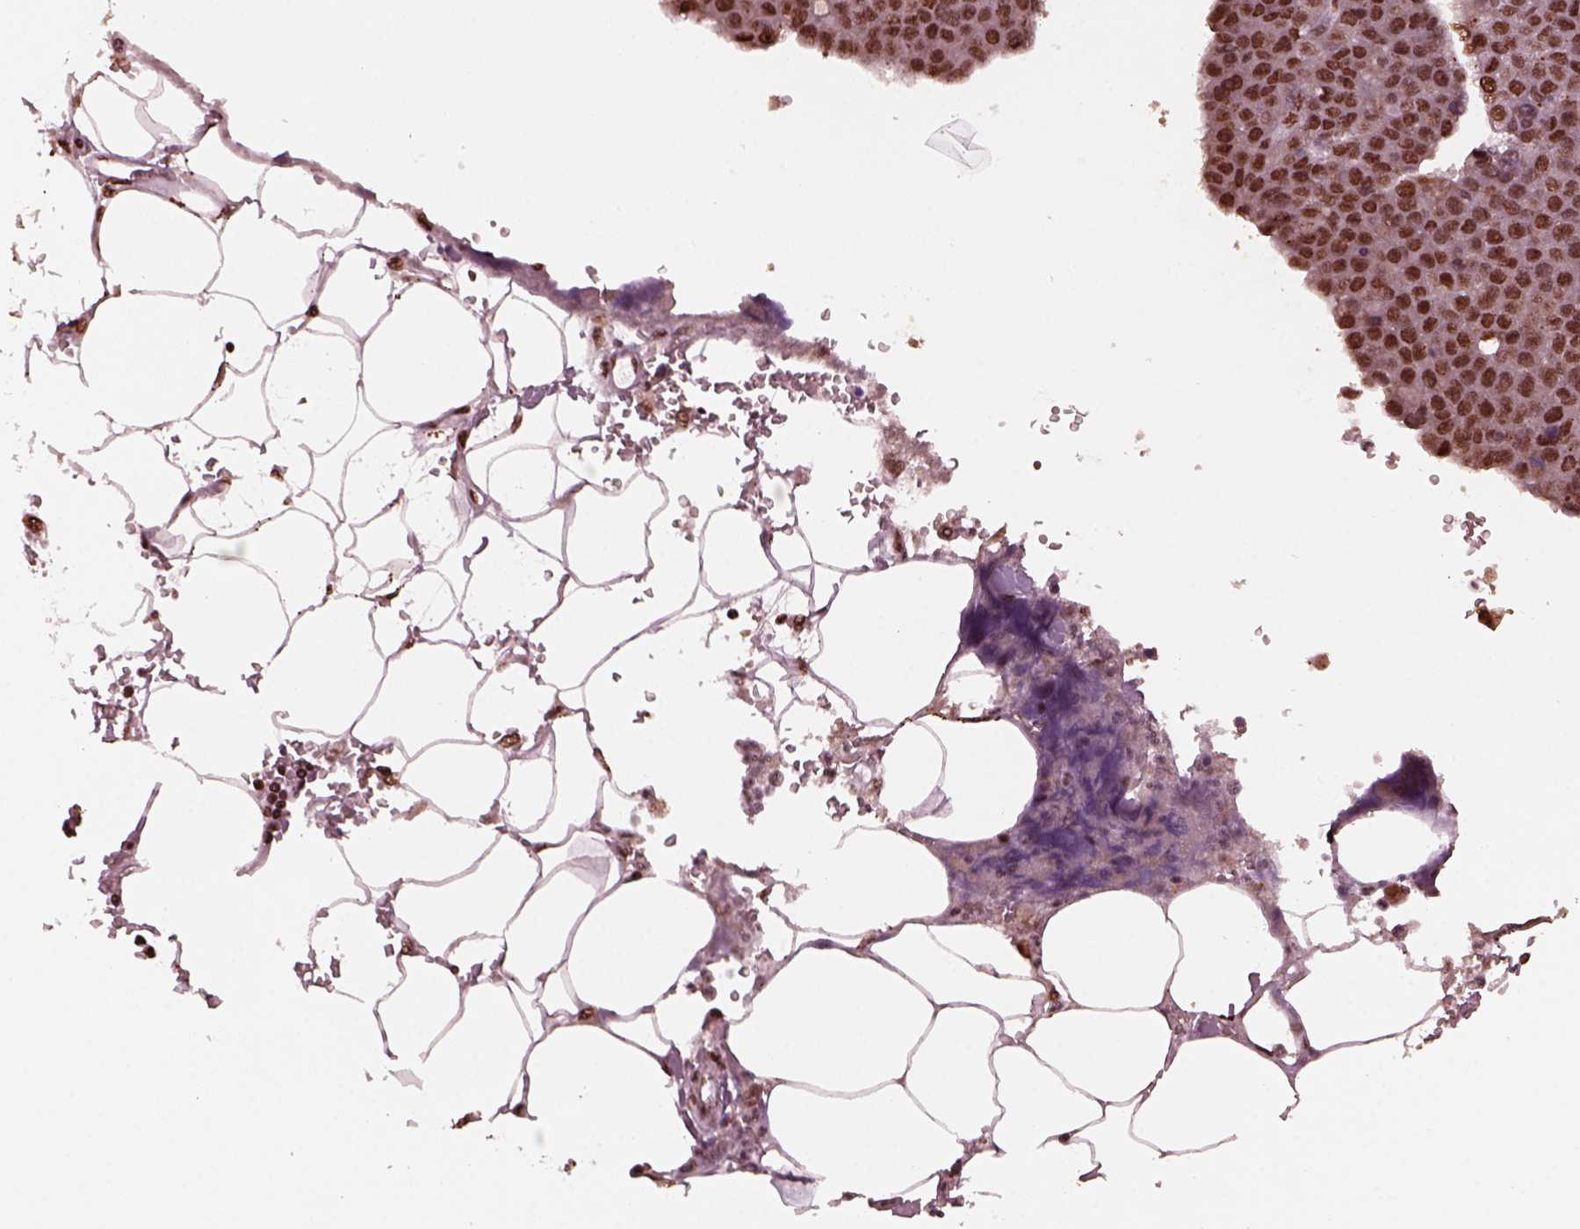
{"staining": {"intensity": "strong", "quantity": ">75%", "location": "nuclear"}, "tissue": "pancreatic cancer", "cell_type": "Tumor cells", "image_type": "cancer", "snomed": [{"axis": "morphology", "description": "Adenocarcinoma, NOS"}, {"axis": "topography", "description": "Pancreas"}], "caption": "An immunohistochemistry (IHC) image of neoplastic tissue is shown. Protein staining in brown labels strong nuclear positivity in pancreatic cancer (adenocarcinoma) within tumor cells.", "gene": "NSD1", "patient": {"sex": "female", "age": 61}}